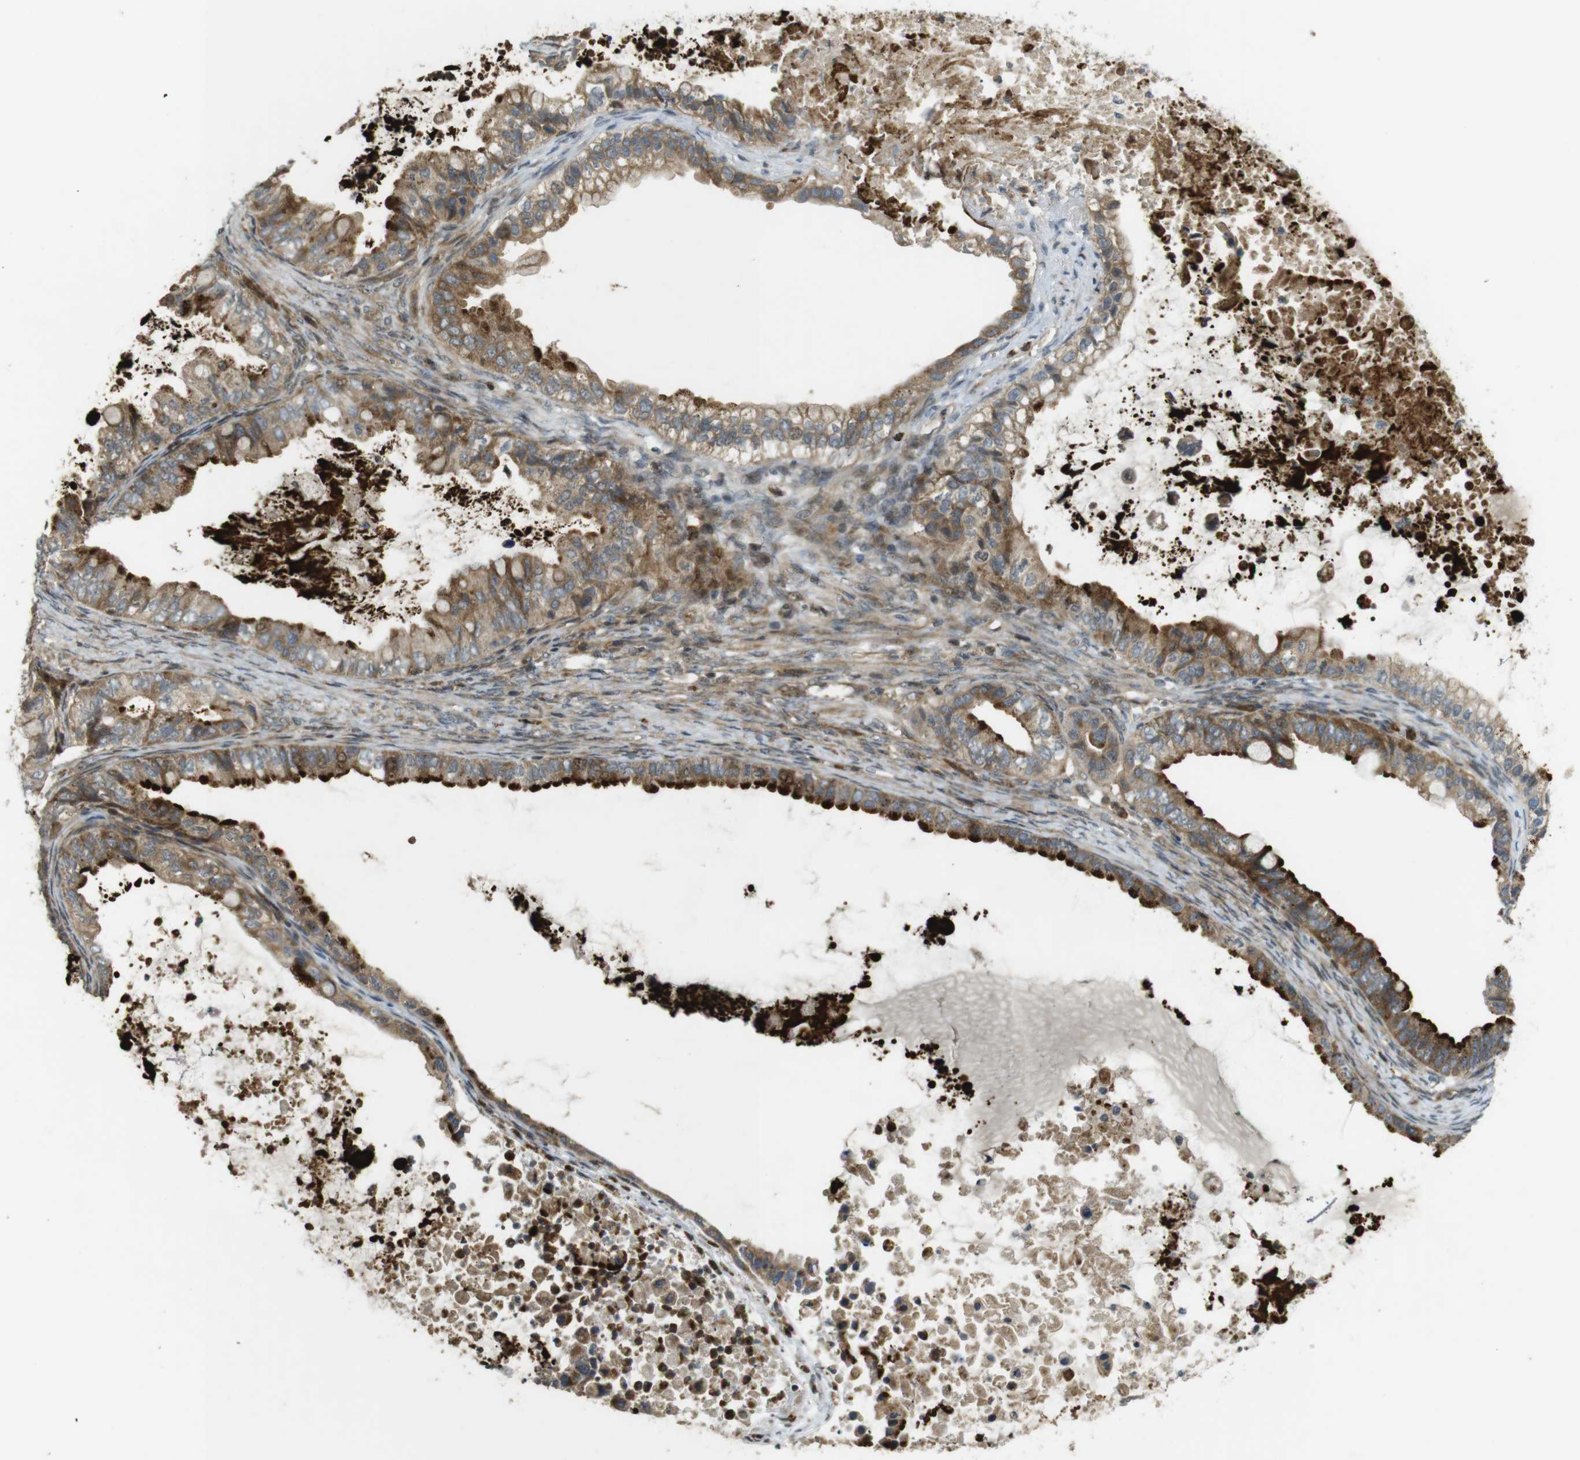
{"staining": {"intensity": "strong", "quantity": "25%-75%", "location": "cytoplasmic/membranous,nuclear"}, "tissue": "ovarian cancer", "cell_type": "Tumor cells", "image_type": "cancer", "snomed": [{"axis": "morphology", "description": "Cystadenocarcinoma, mucinous, NOS"}, {"axis": "topography", "description": "Ovary"}], "caption": "Immunohistochemical staining of human ovarian cancer shows high levels of strong cytoplasmic/membranous and nuclear staining in about 25%-75% of tumor cells.", "gene": "TMX3", "patient": {"sex": "female", "age": 80}}